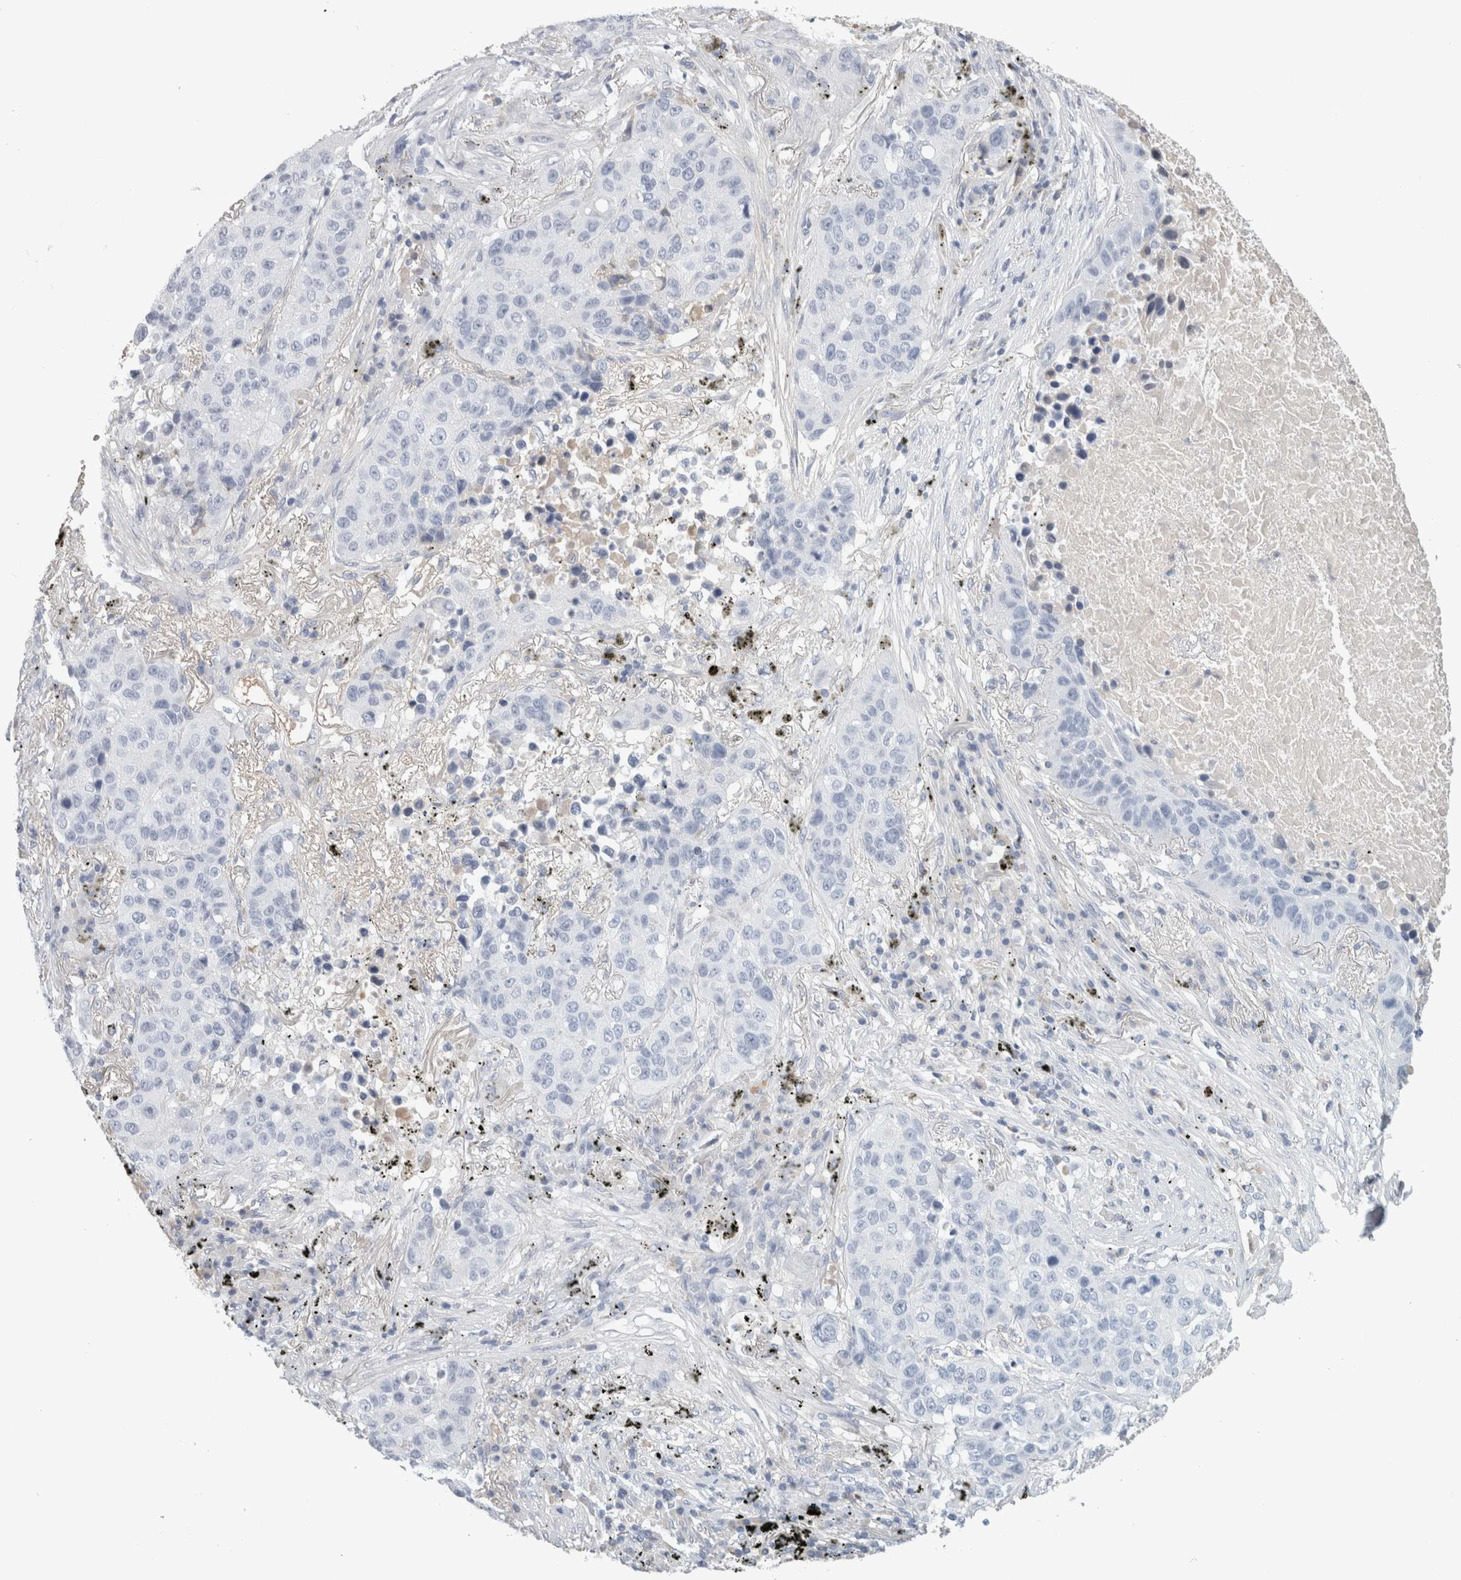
{"staining": {"intensity": "negative", "quantity": "none", "location": "none"}, "tissue": "lung cancer", "cell_type": "Tumor cells", "image_type": "cancer", "snomed": [{"axis": "morphology", "description": "Squamous cell carcinoma, NOS"}, {"axis": "topography", "description": "Lung"}], "caption": "There is no significant expression in tumor cells of lung squamous cell carcinoma.", "gene": "TSPAN8", "patient": {"sex": "male", "age": 57}}